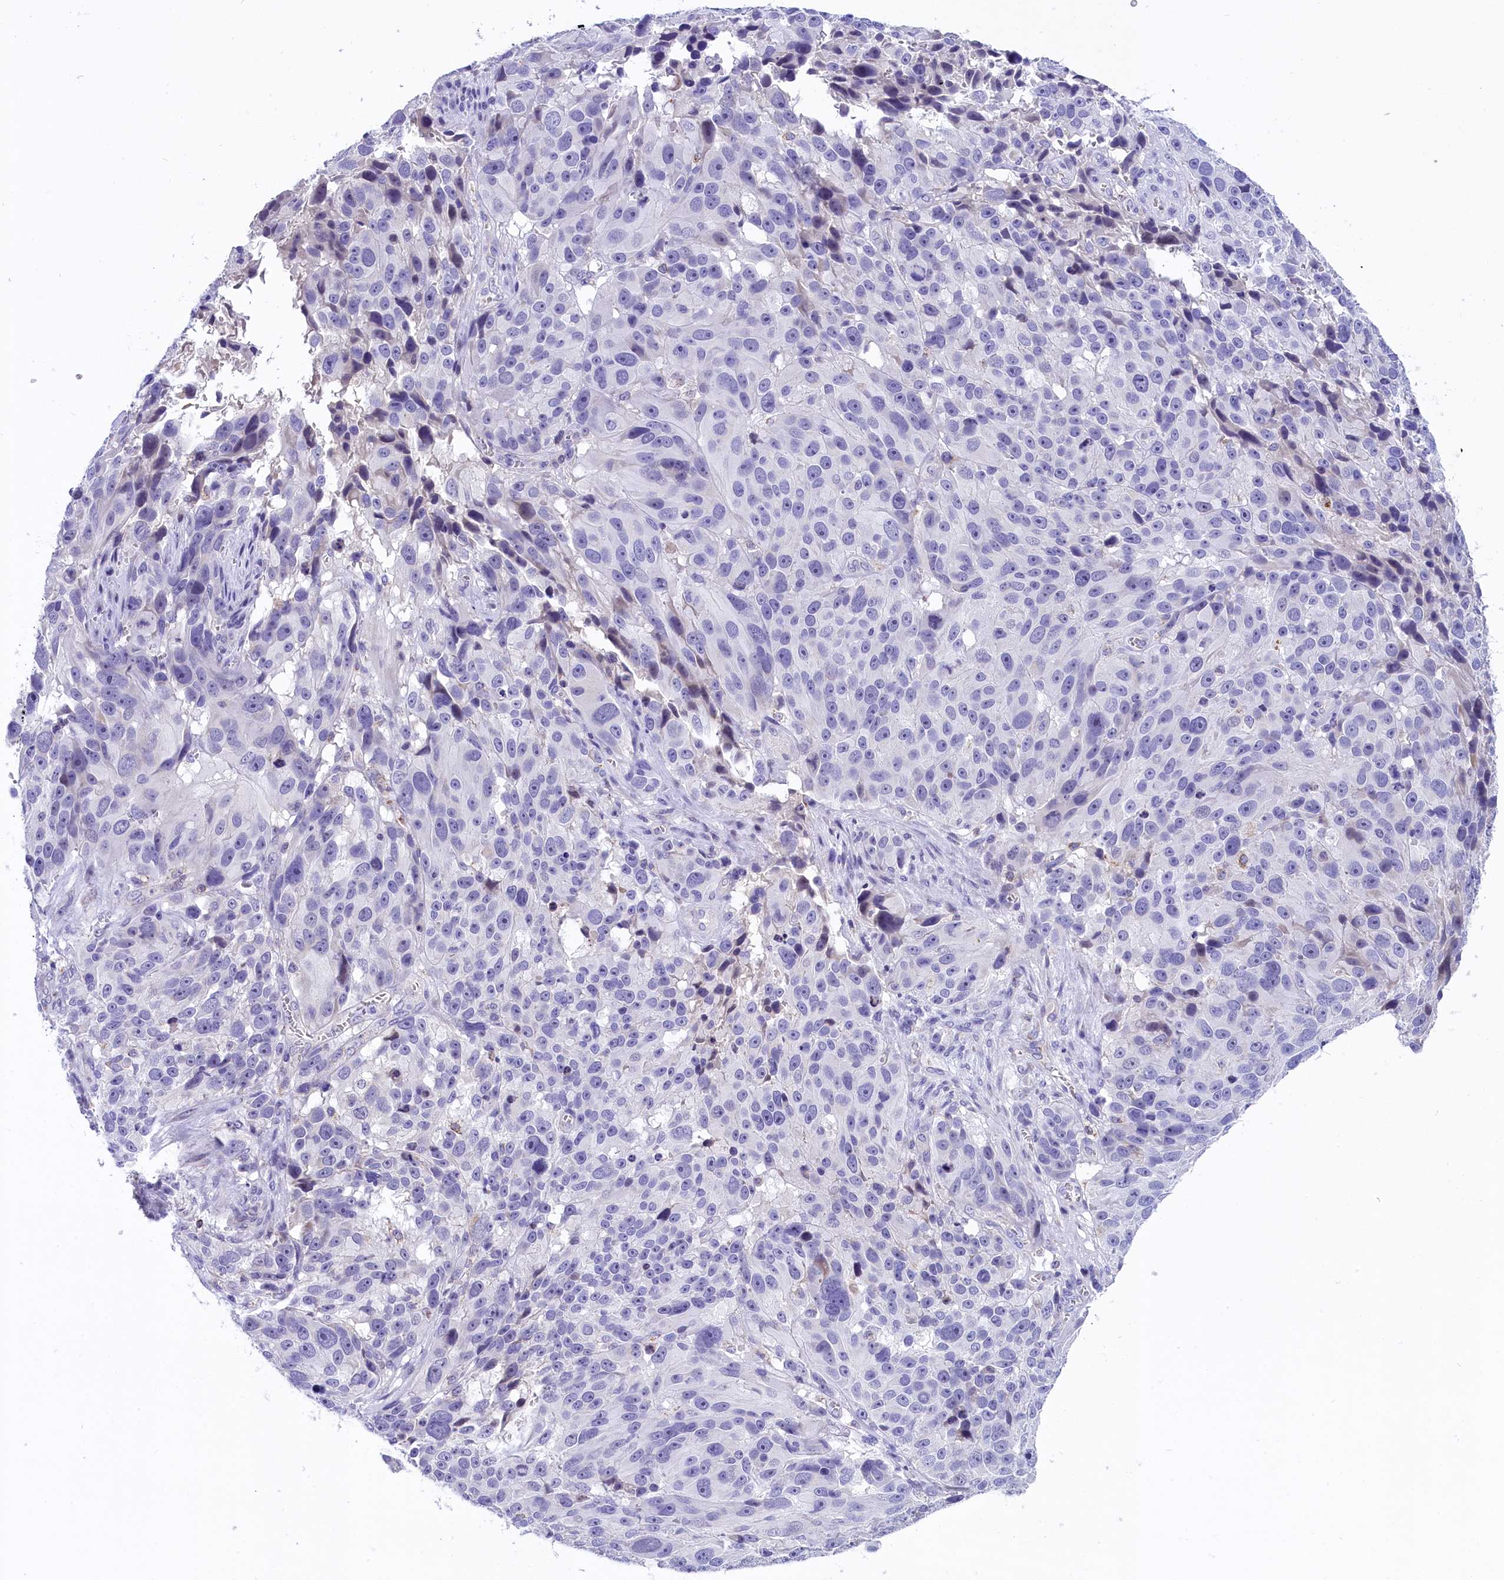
{"staining": {"intensity": "negative", "quantity": "none", "location": "none"}, "tissue": "melanoma", "cell_type": "Tumor cells", "image_type": "cancer", "snomed": [{"axis": "morphology", "description": "Malignant melanoma, NOS"}, {"axis": "topography", "description": "Skin"}], "caption": "This is a image of IHC staining of malignant melanoma, which shows no expression in tumor cells. (DAB immunohistochemistry, high magnification).", "gene": "ABAT", "patient": {"sex": "male", "age": 84}}